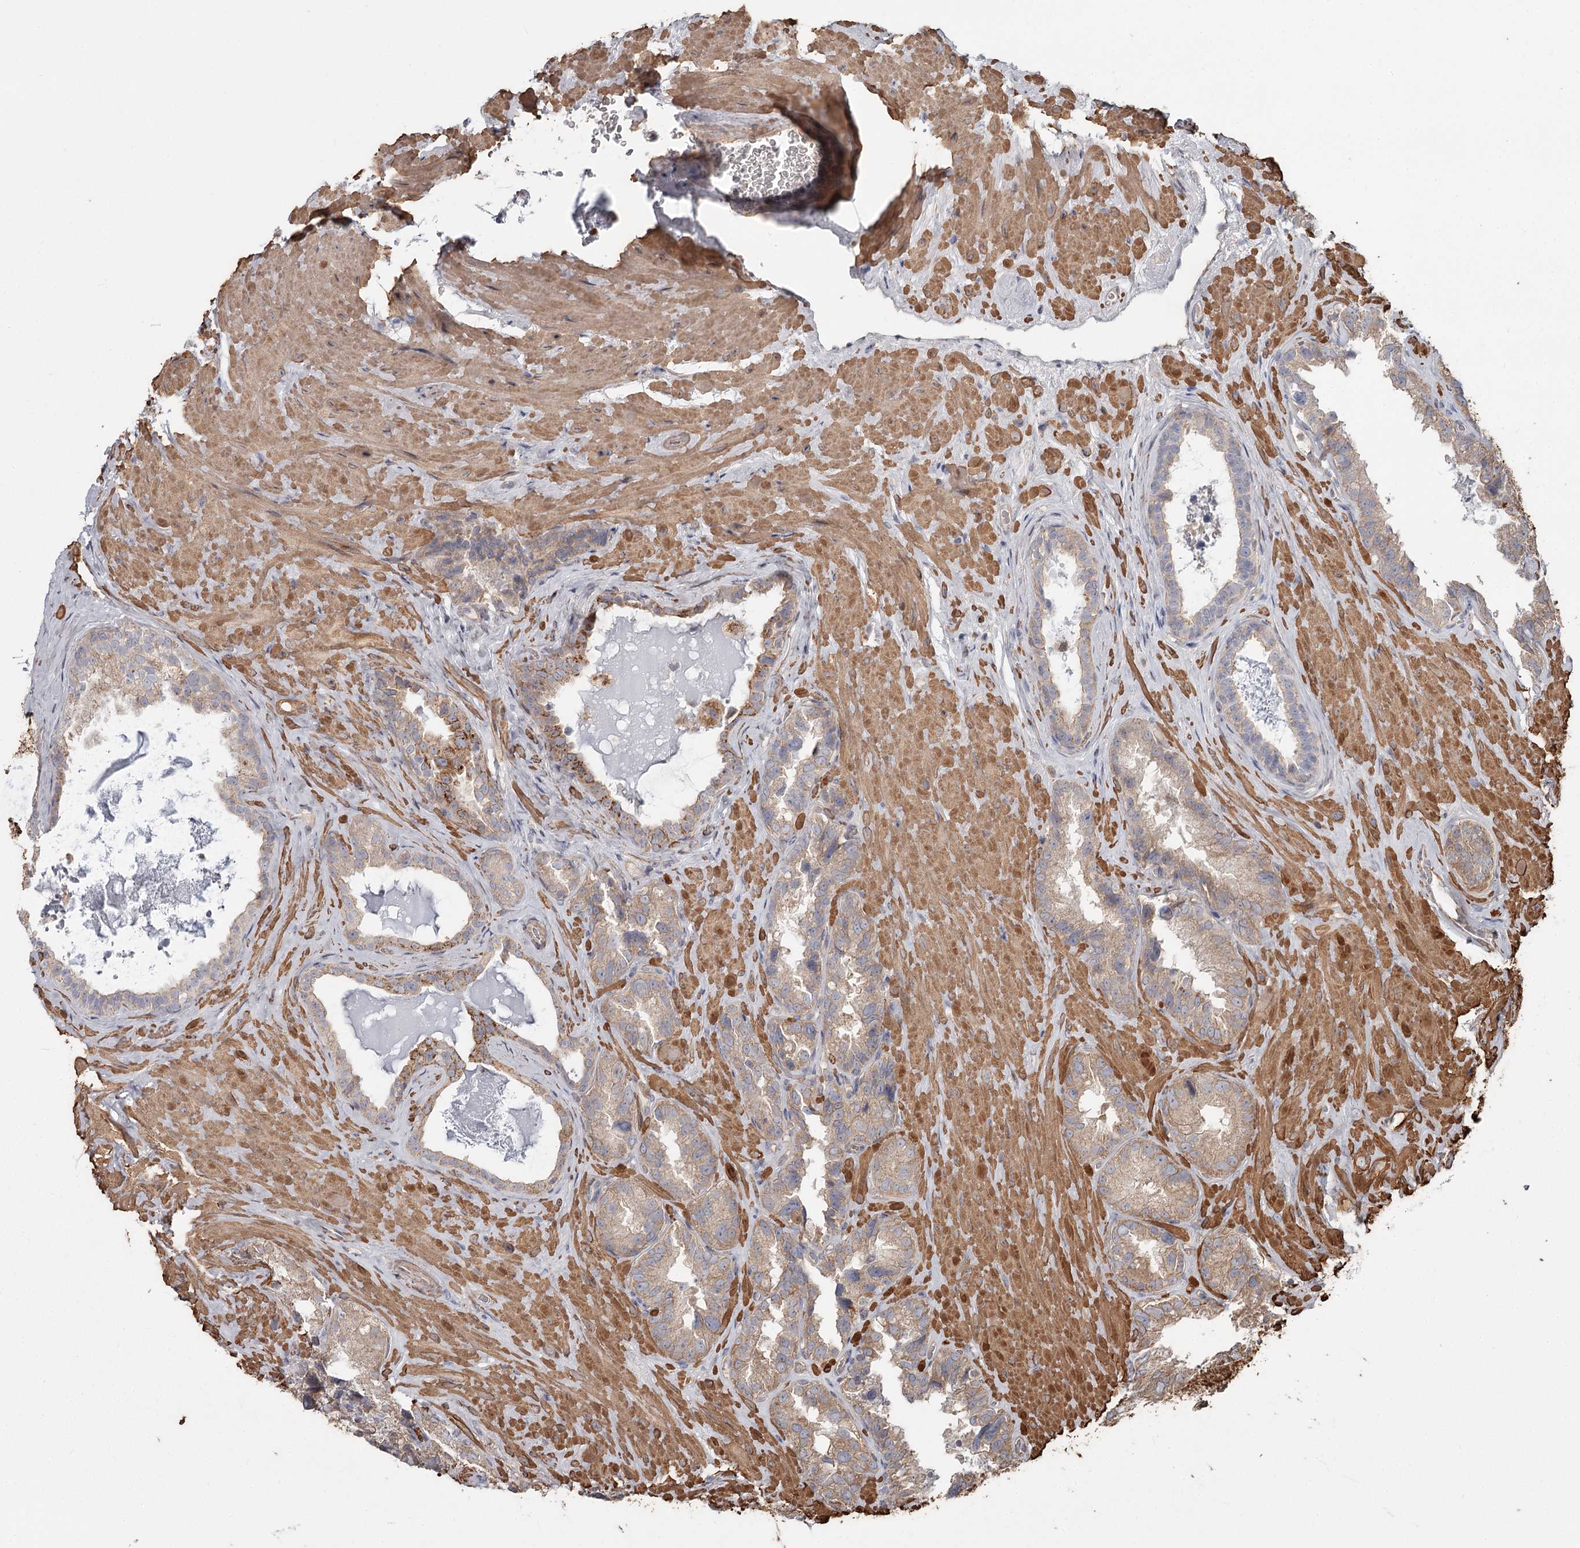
{"staining": {"intensity": "weak", "quantity": "25%-75%", "location": "cytoplasmic/membranous"}, "tissue": "seminal vesicle", "cell_type": "Glandular cells", "image_type": "normal", "snomed": [{"axis": "morphology", "description": "Normal tissue, NOS"}, {"axis": "topography", "description": "Seminal veicle"}, {"axis": "topography", "description": "Peripheral nerve tissue"}], "caption": "Immunohistochemistry (IHC) of normal seminal vesicle shows low levels of weak cytoplasmic/membranous expression in approximately 25%-75% of glandular cells.", "gene": "DHRS9", "patient": {"sex": "male", "age": 67}}